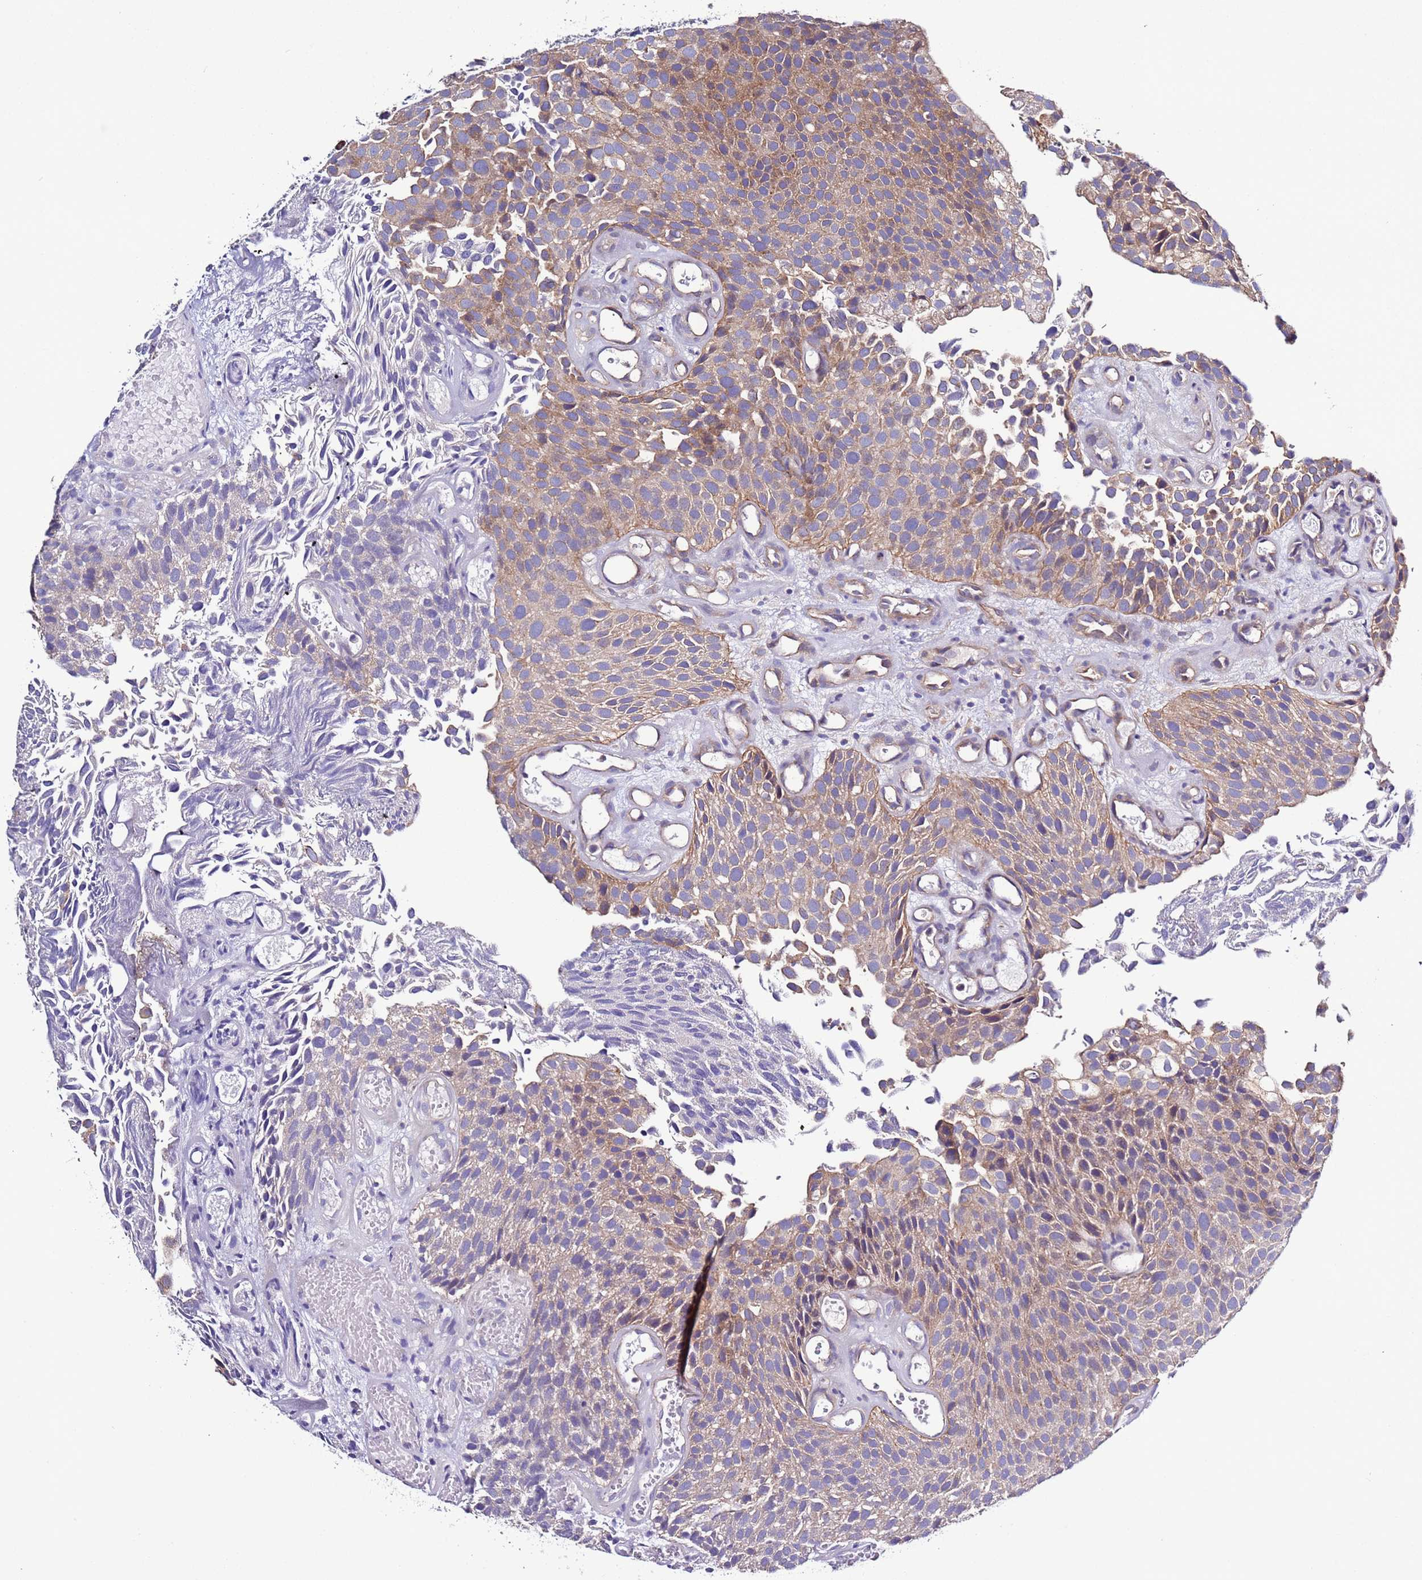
{"staining": {"intensity": "weak", "quantity": "25%-75%", "location": "cytoplasmic/membranous"}, "tissue": "urothelial cancer", "cell_type": "Tumor cells", "image_type": "cancer", "snomed": [{"axis": "morphology", "description": "Urothelial carcinoma, Low grade"}, {"axis": "topography", "description": "Urinary bladder"}], "caption": "A brown stain highlights weak cytoplasmic/membranous expression of a protein in urothelial carcinoma (low-grade) tumor cells. (DAB IHC with brightfield microscopy, high magnification).", "gene": "SPCS1", "patient": {"sex": "male", "age": 89}}